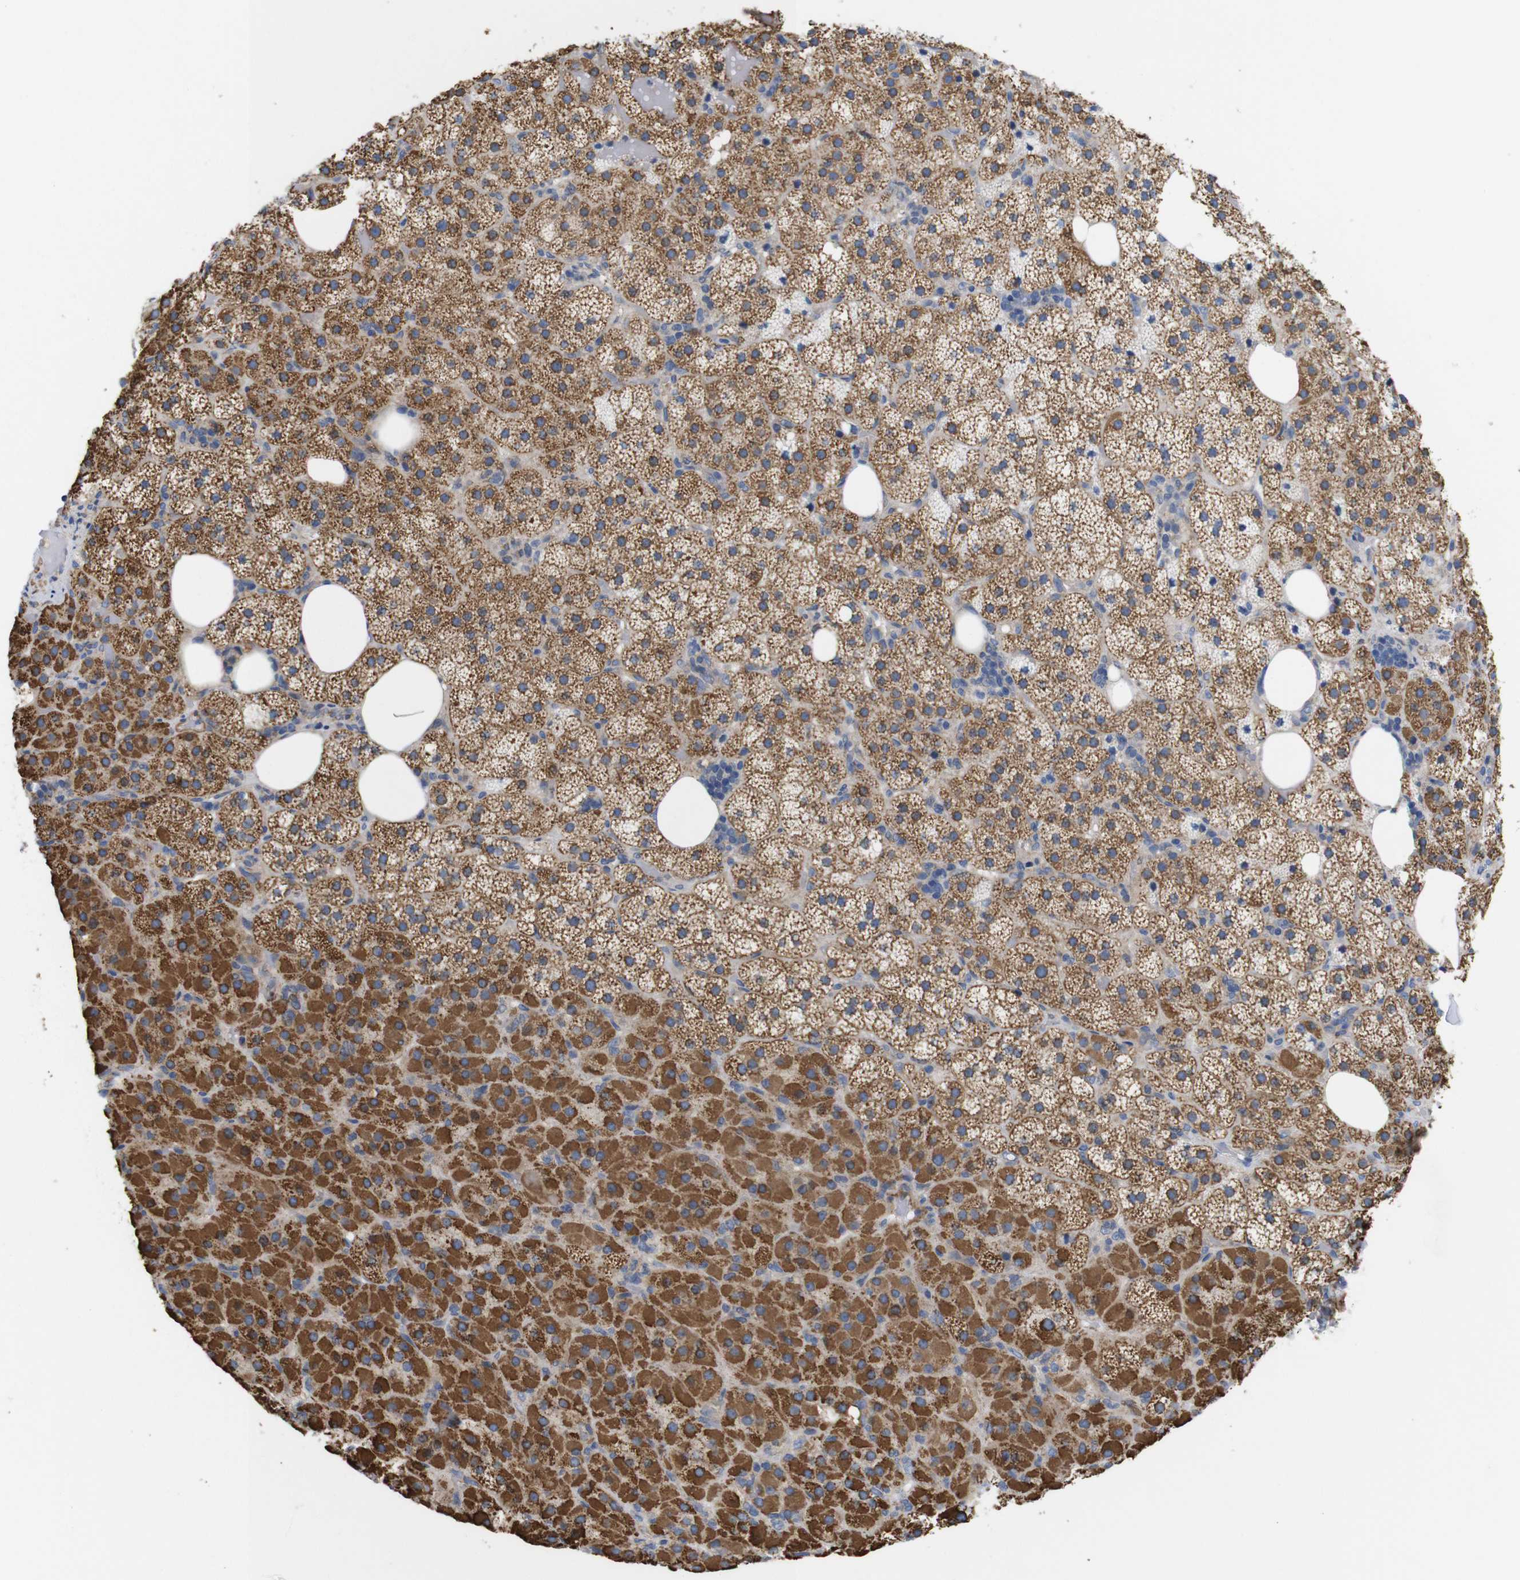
{"staining": {"intensity": "moderate", "quantity": ">75%", "location": "cytoplasmic/membranous"}, "tissue": "adrenal gland", "cell_type": "Glandular cells", "image_type": "normal", "snomed": [{"axis": "morphology", "description": "Normal tissue, NOS"}, {"axis": "topography", "description": "Adrenal gland"}], "caption": "Protein expression analysis of benign human adrenal gland reveals moderate cytoplasmic/membranous expression in approximately >75% of glandular cells. (DAB IHC with brightfield microscopy, high magnification).", "gene": "FAM171B", "patient": {"sex": "female", "age": 59}}